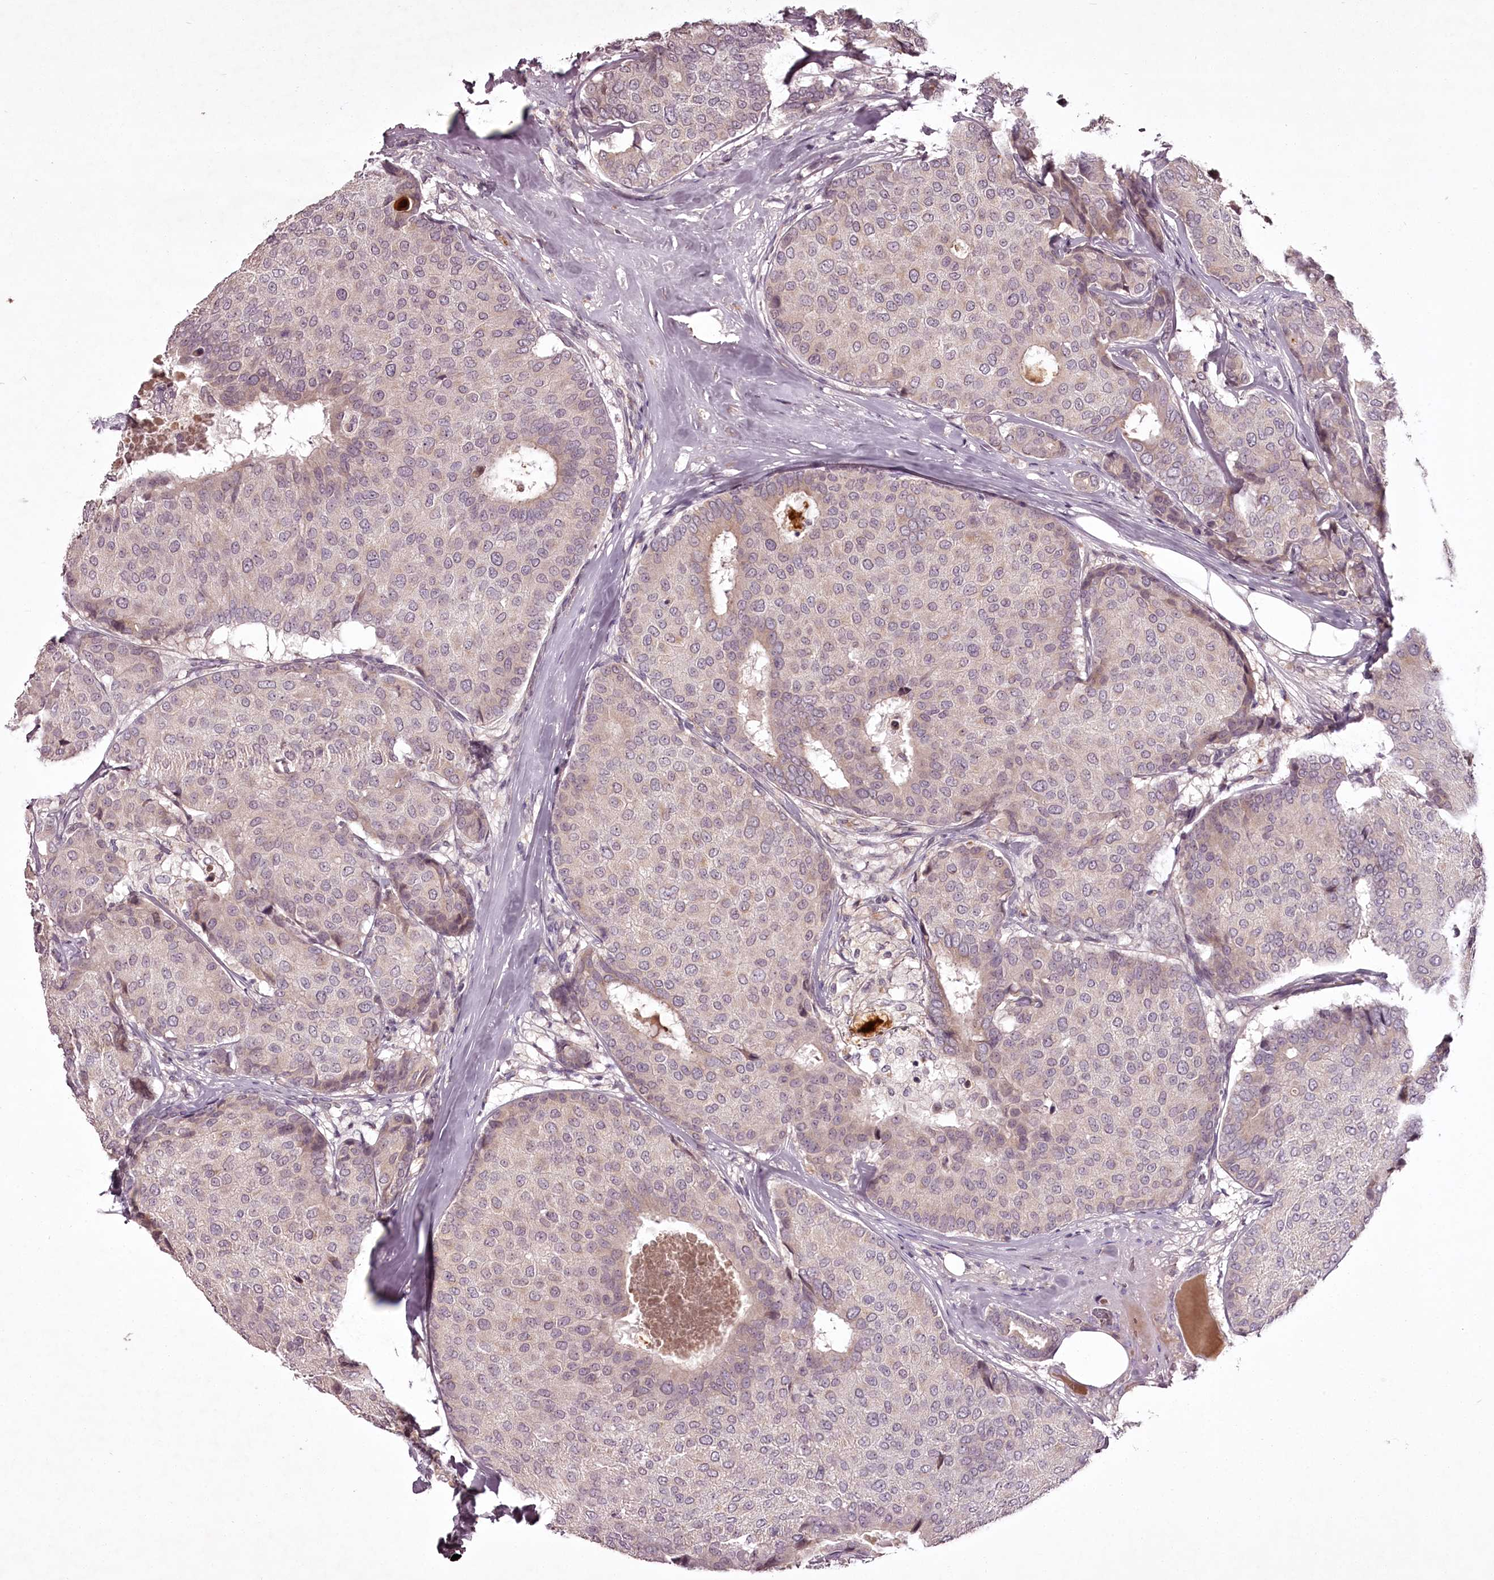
{"staining": {"intensity": "negative", "quantity": "none", "location": "none"}, "tissue": "breast cancer", "cell_type": "Tumor cells", "image_type": "cancer", "snomed": [{"axis": "morphology", "description": "Duct carcinoma"}, {"axis": "topography", "description": "Breast"}], "caption": "The micrograph exhibits no significant expression in tumor cells of breast cancer. (DAB immunohistochemistry visualized using brightfield microscopy, high magnification).", "gene": "RBMXL2", "patient": {"sex": "female", "age": 75}}